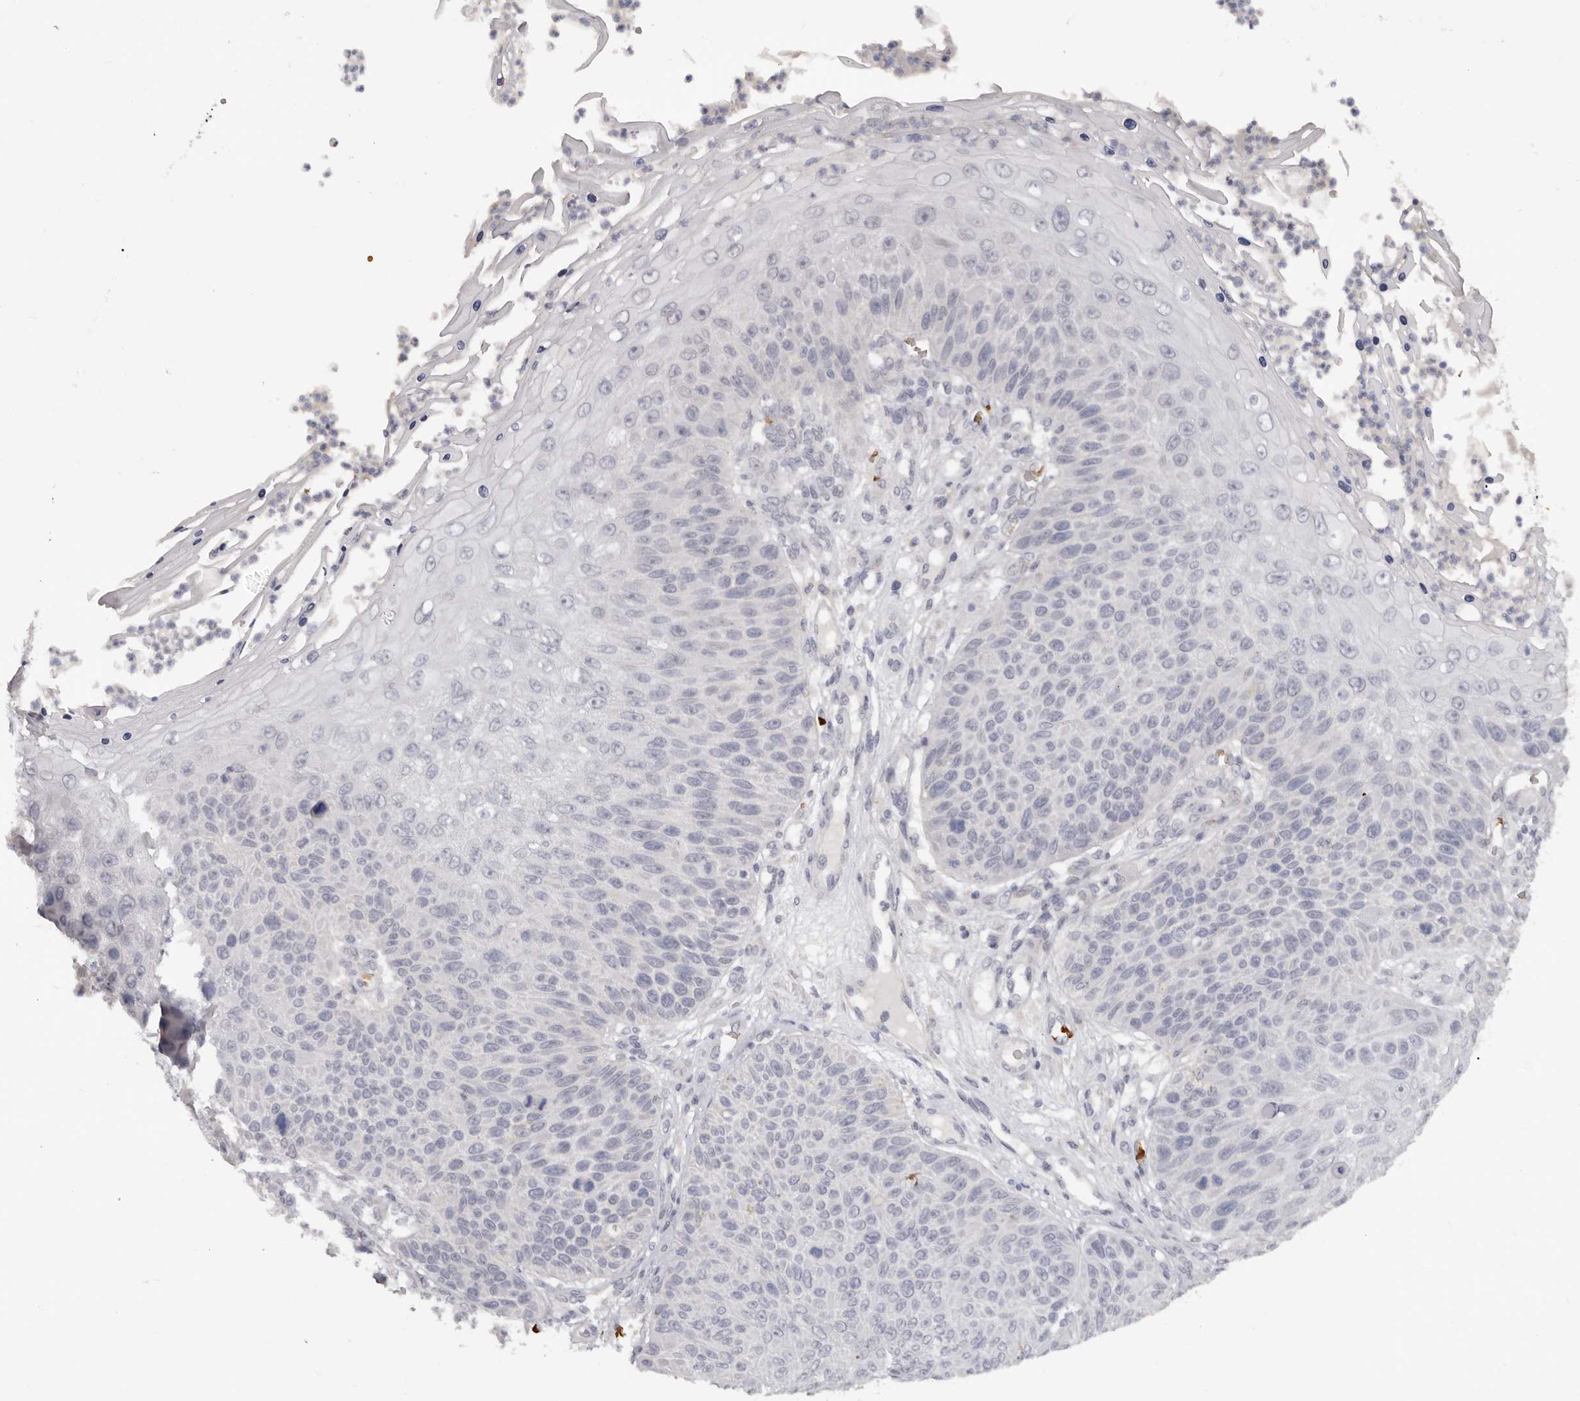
{"staining": {"intensity": "negative", "quantity": "none", "location": "none"}, "tissue": "skin cancer", "cell_type": "Tumor cells", "image_type": "cancer", "snomed": [{"axis": "morphology", "description": "Squamous cell carcinoma, NOS"}, {"axis": "topography", "description": "Skin"}], "caption": "High power microscopy photomicrograph of an immunohistochemistry histopathology image of skin cancer (squamous cell carcinoma), revealing no significant expression in tumor cells. (DAB (3,3'-diaminobenzidine) immunohistochemistry visualized using brightfield microscopy, high magnification).", "gene": "TNR", "patient": {"sex": "female", "age": 88}}